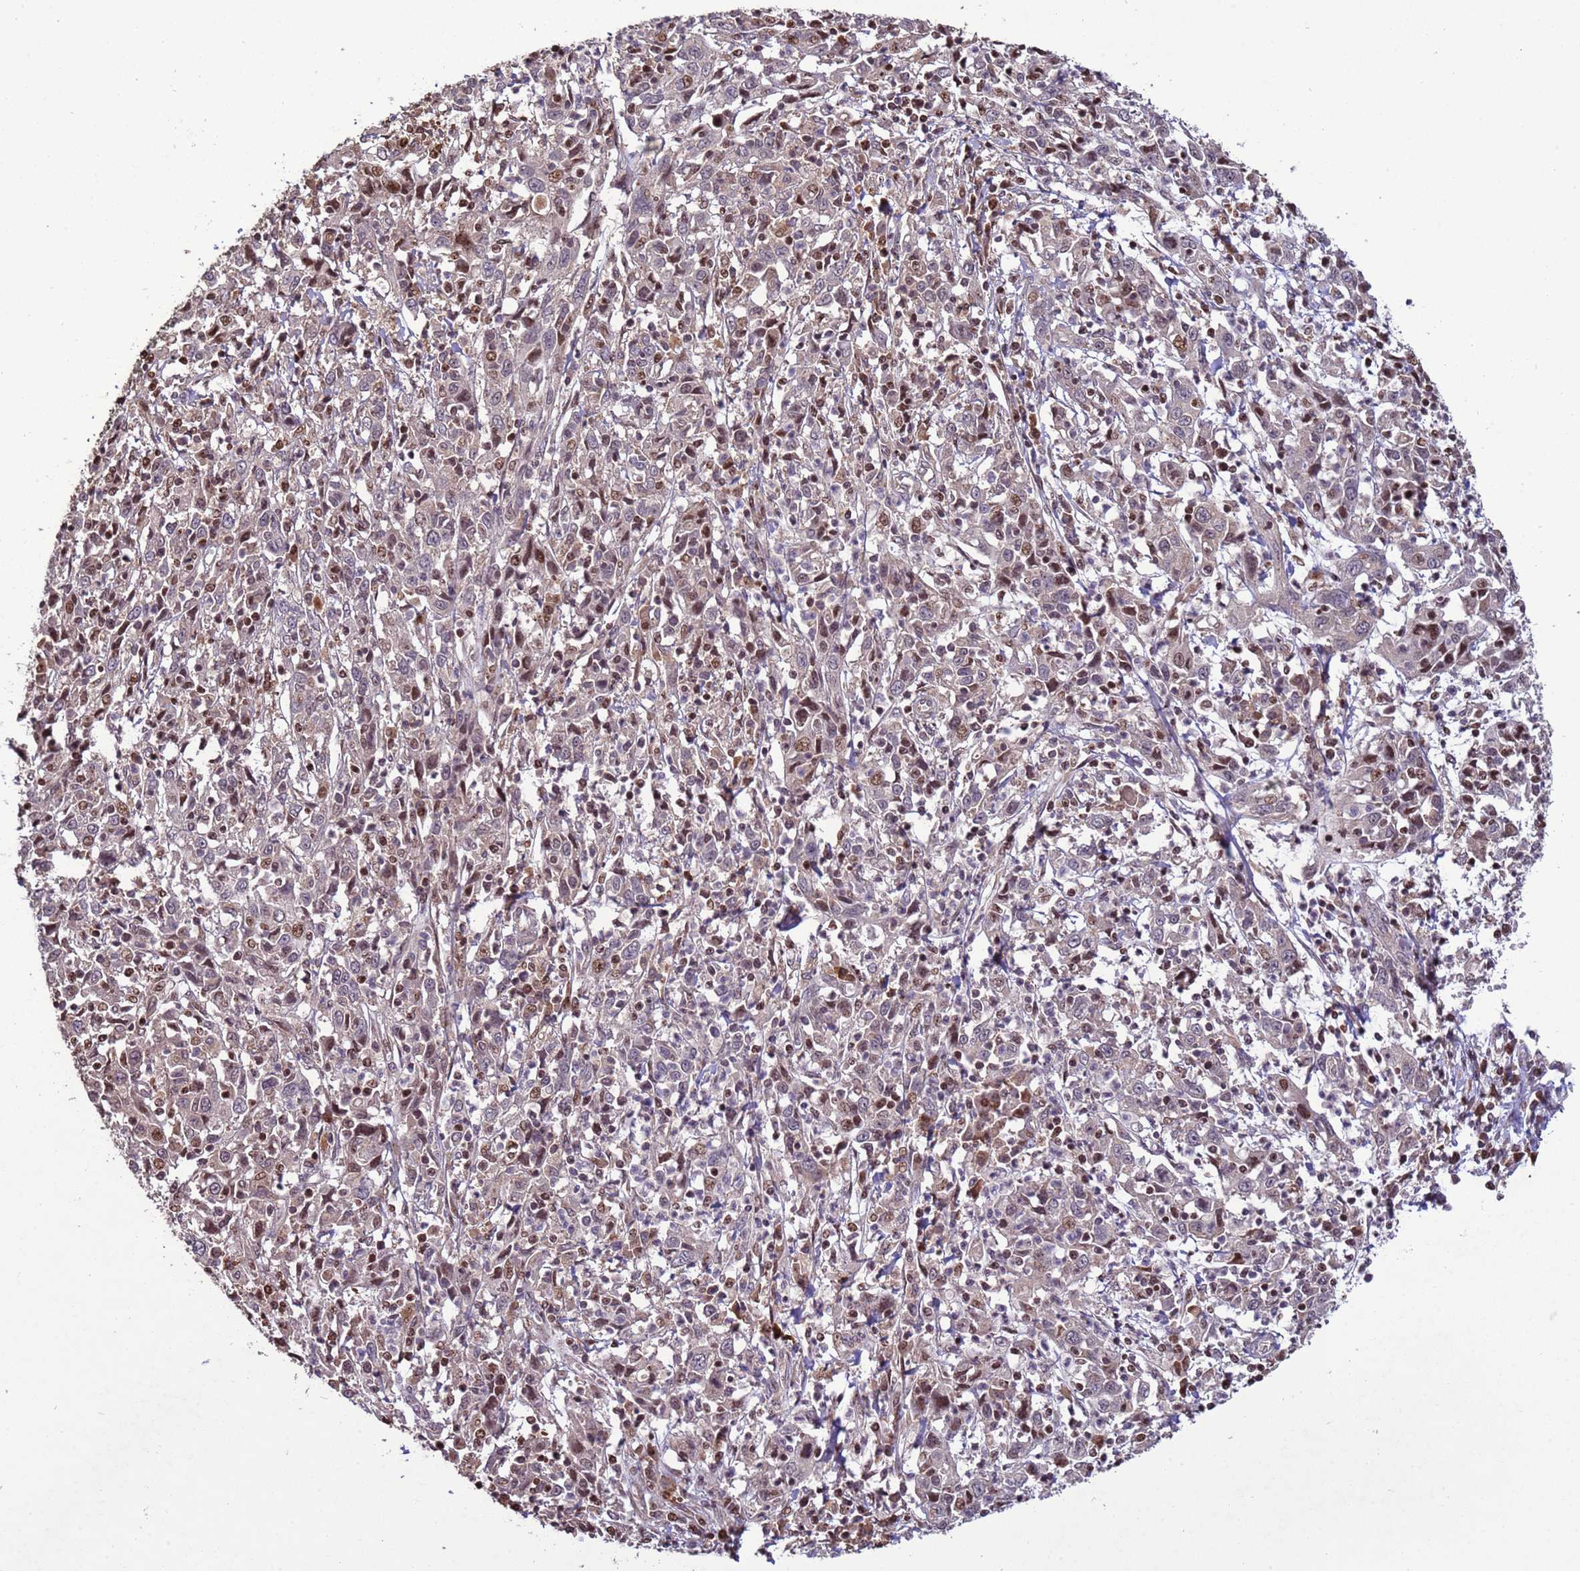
{"staining": {"intensity": "moderate", "quantity": "25%-75%", "location": "nuclear"}, "tissue": "cervical cancer", "cell_type": "Tumor cells", "image_type": "cancer", "snomed": [{"axis": "morphology", "description": "Squamous cell carcinoma, NOS"}, {"axis": "topography", "description": "Cervix"}], "caption": "An IHC photomicrograph of neoplastic tissue is shown. Protein staining in brown highlights moderate nuclear positivity in cervical cancer within tumor cells.", "gene": "HGH1", "patient": {"sex": "female", "age": 46}}